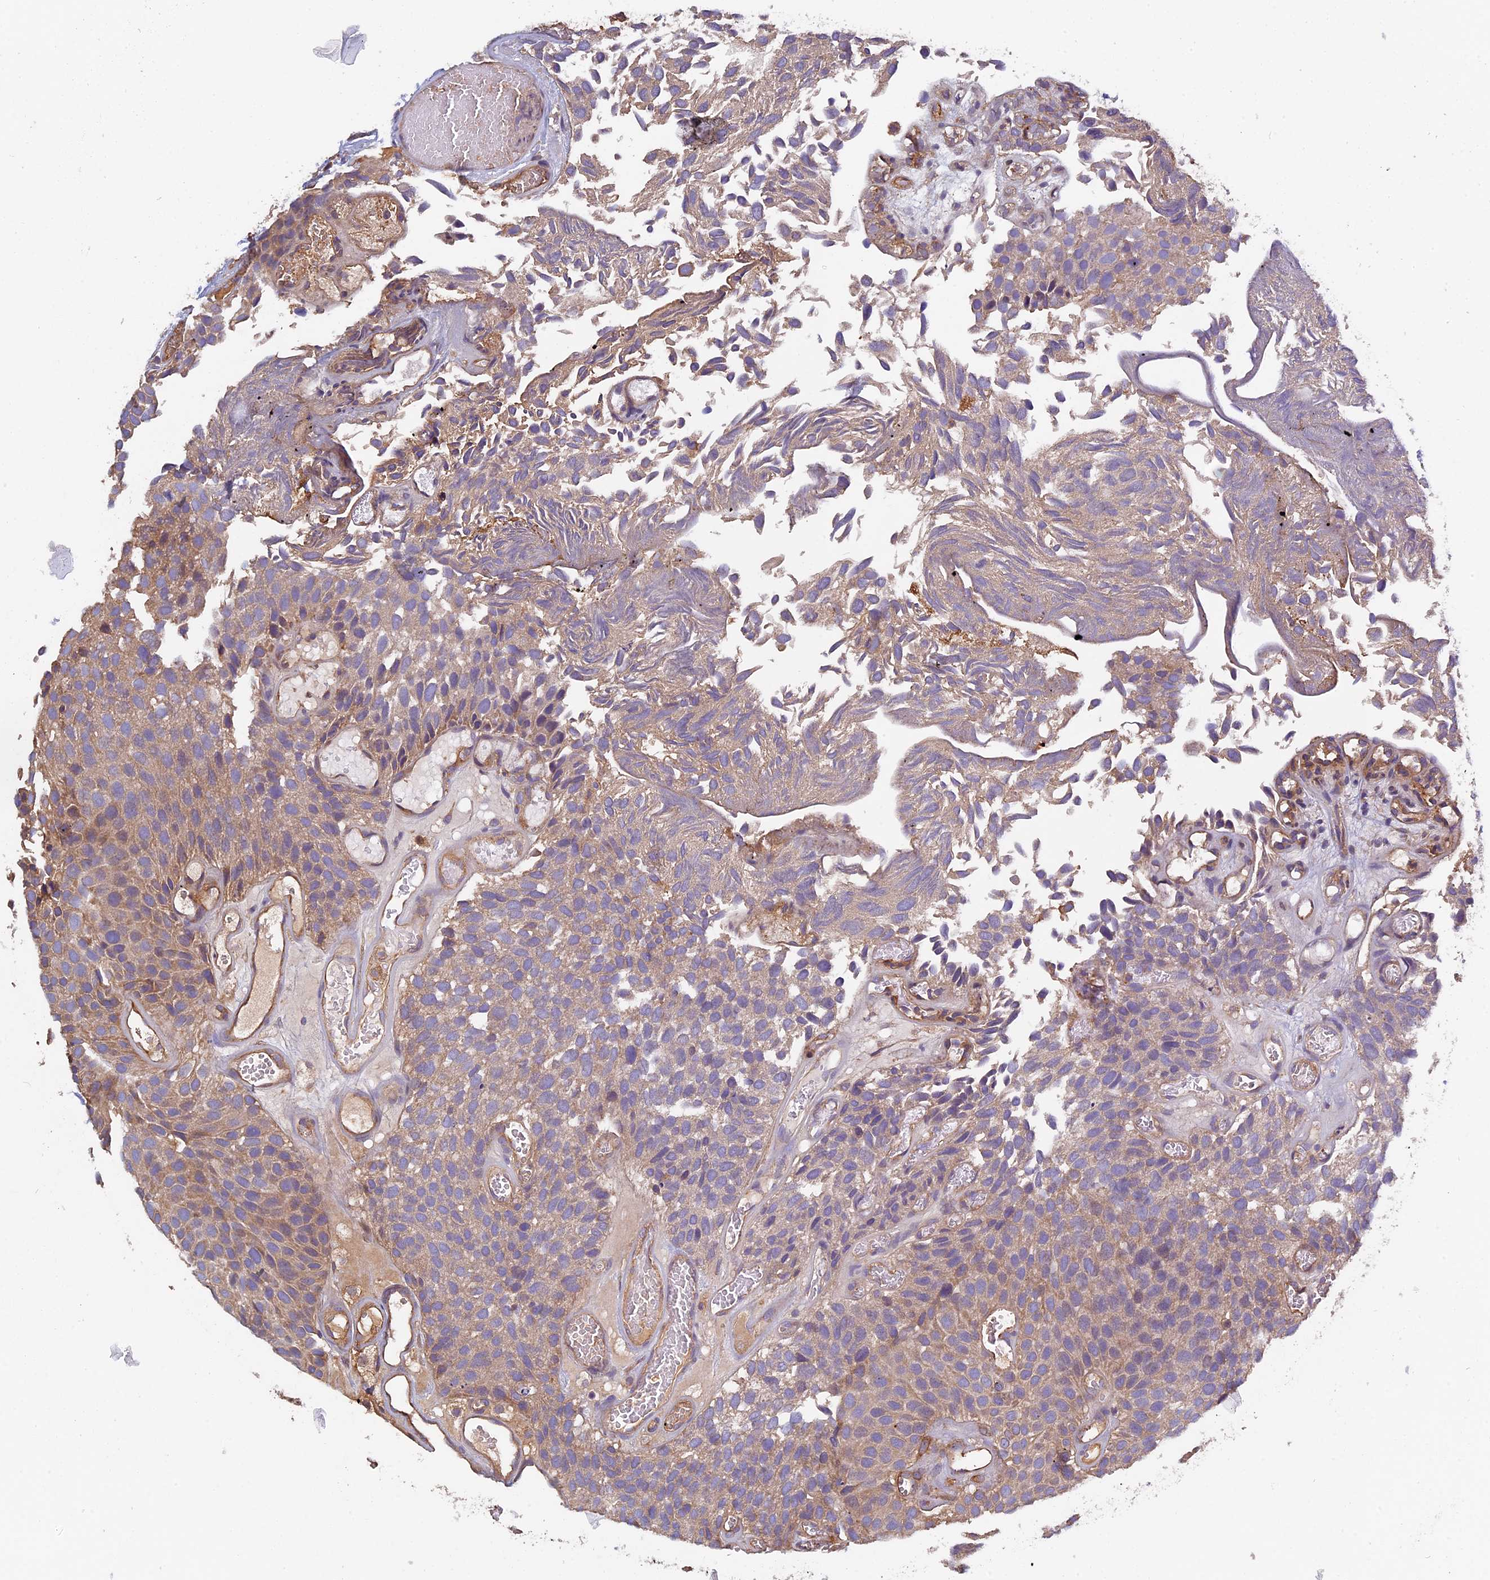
{"staining": {"intensity": "weak", "quantity": ">75%", "location": "cytoplasmic/membranous"}, "tissue": "urothelial cancer", "cell_type": "Tumor cells", "image_type": "cancer", "snomed": [{"axis": "morphology", "description": "Urothelial carcinoma, Low grade"}, {"axis": "topography", "description": "Urinary bladder"}], "caption": "Protein analysis of low-grade urothelial carcinoma tissue exhibits weak cytoplasmic/membranous staining in approximately >75% of tumor cells. (Brightfield microscopy of DAB IHC at high magnification).", "gene": "CCDC153", "patient": {"sex": "male", "age": 89}}